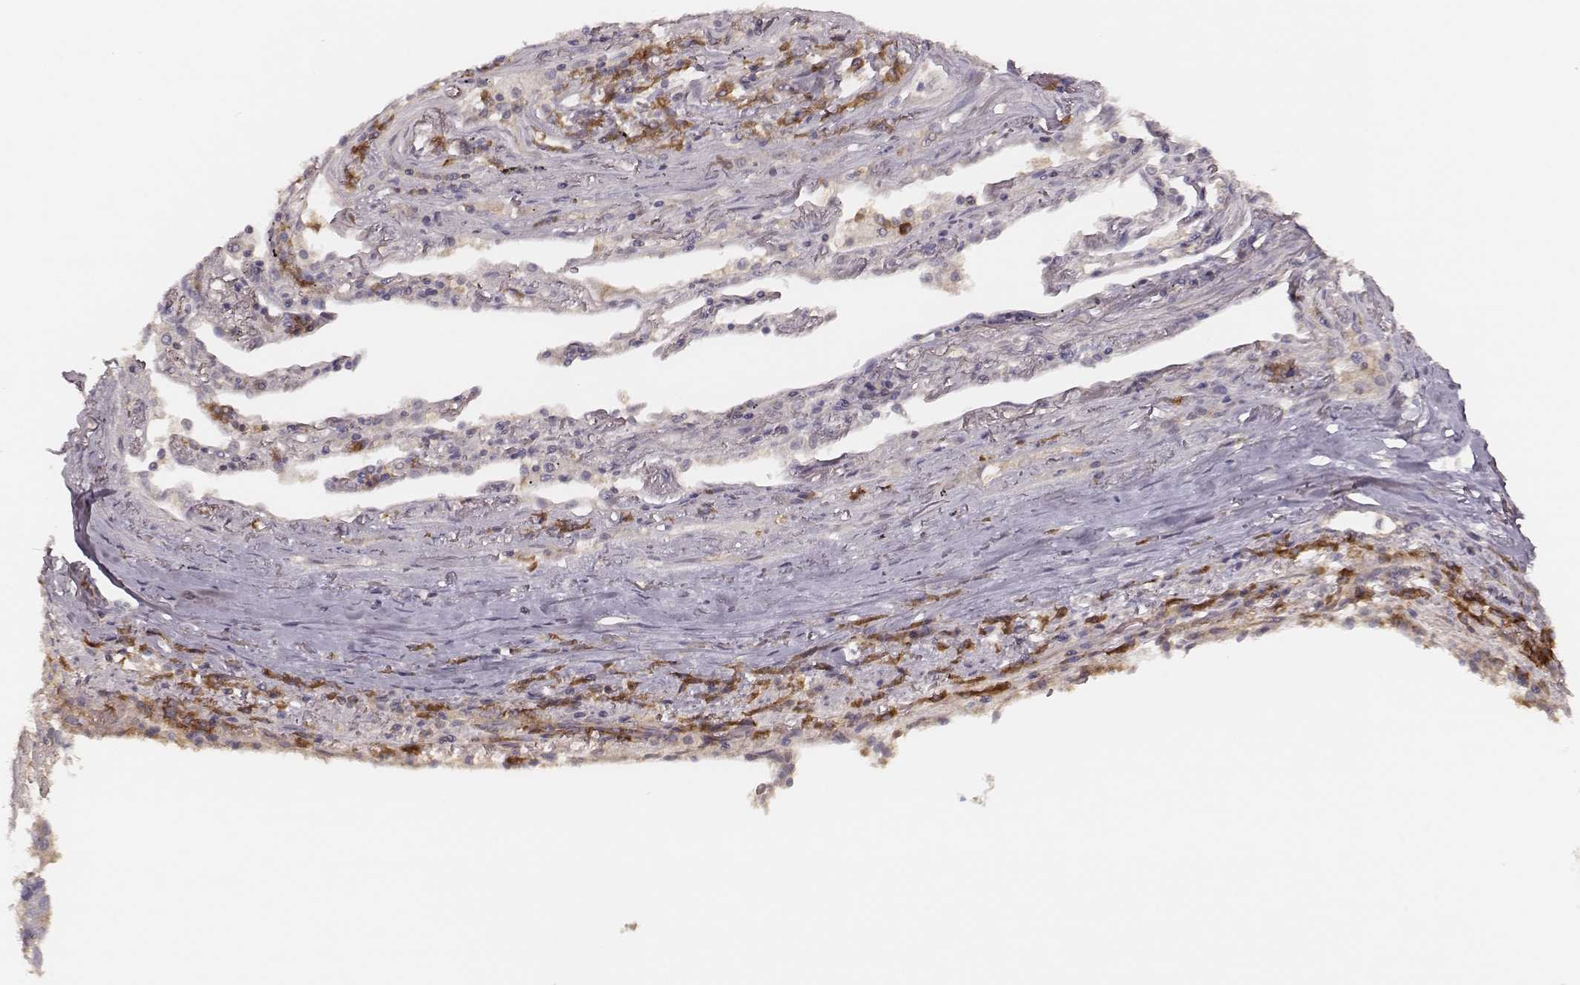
{"staining": {"intensity": "moderate", "quantity": ">75%", "location": "cytoplasmic/membranous"}, "tissue": "lung cancer", "cell_type": "Tumor cells", "image_type": "cancer", "snomed": [{"axis": "morphology", "description": "Squamous cell carcinoma, NOS"}, {"axis": "topography", "description": "Lung"}], "caption": "Immunohistochemistry histopathology image of lung cancer stained for a protein (brown), which reveals medium levels of moderate cytoplasmic/membranous staining in approximately >75% of tumor cells.", "gene": "CARS1", "patient": {"sex": "male", "age": 73}}